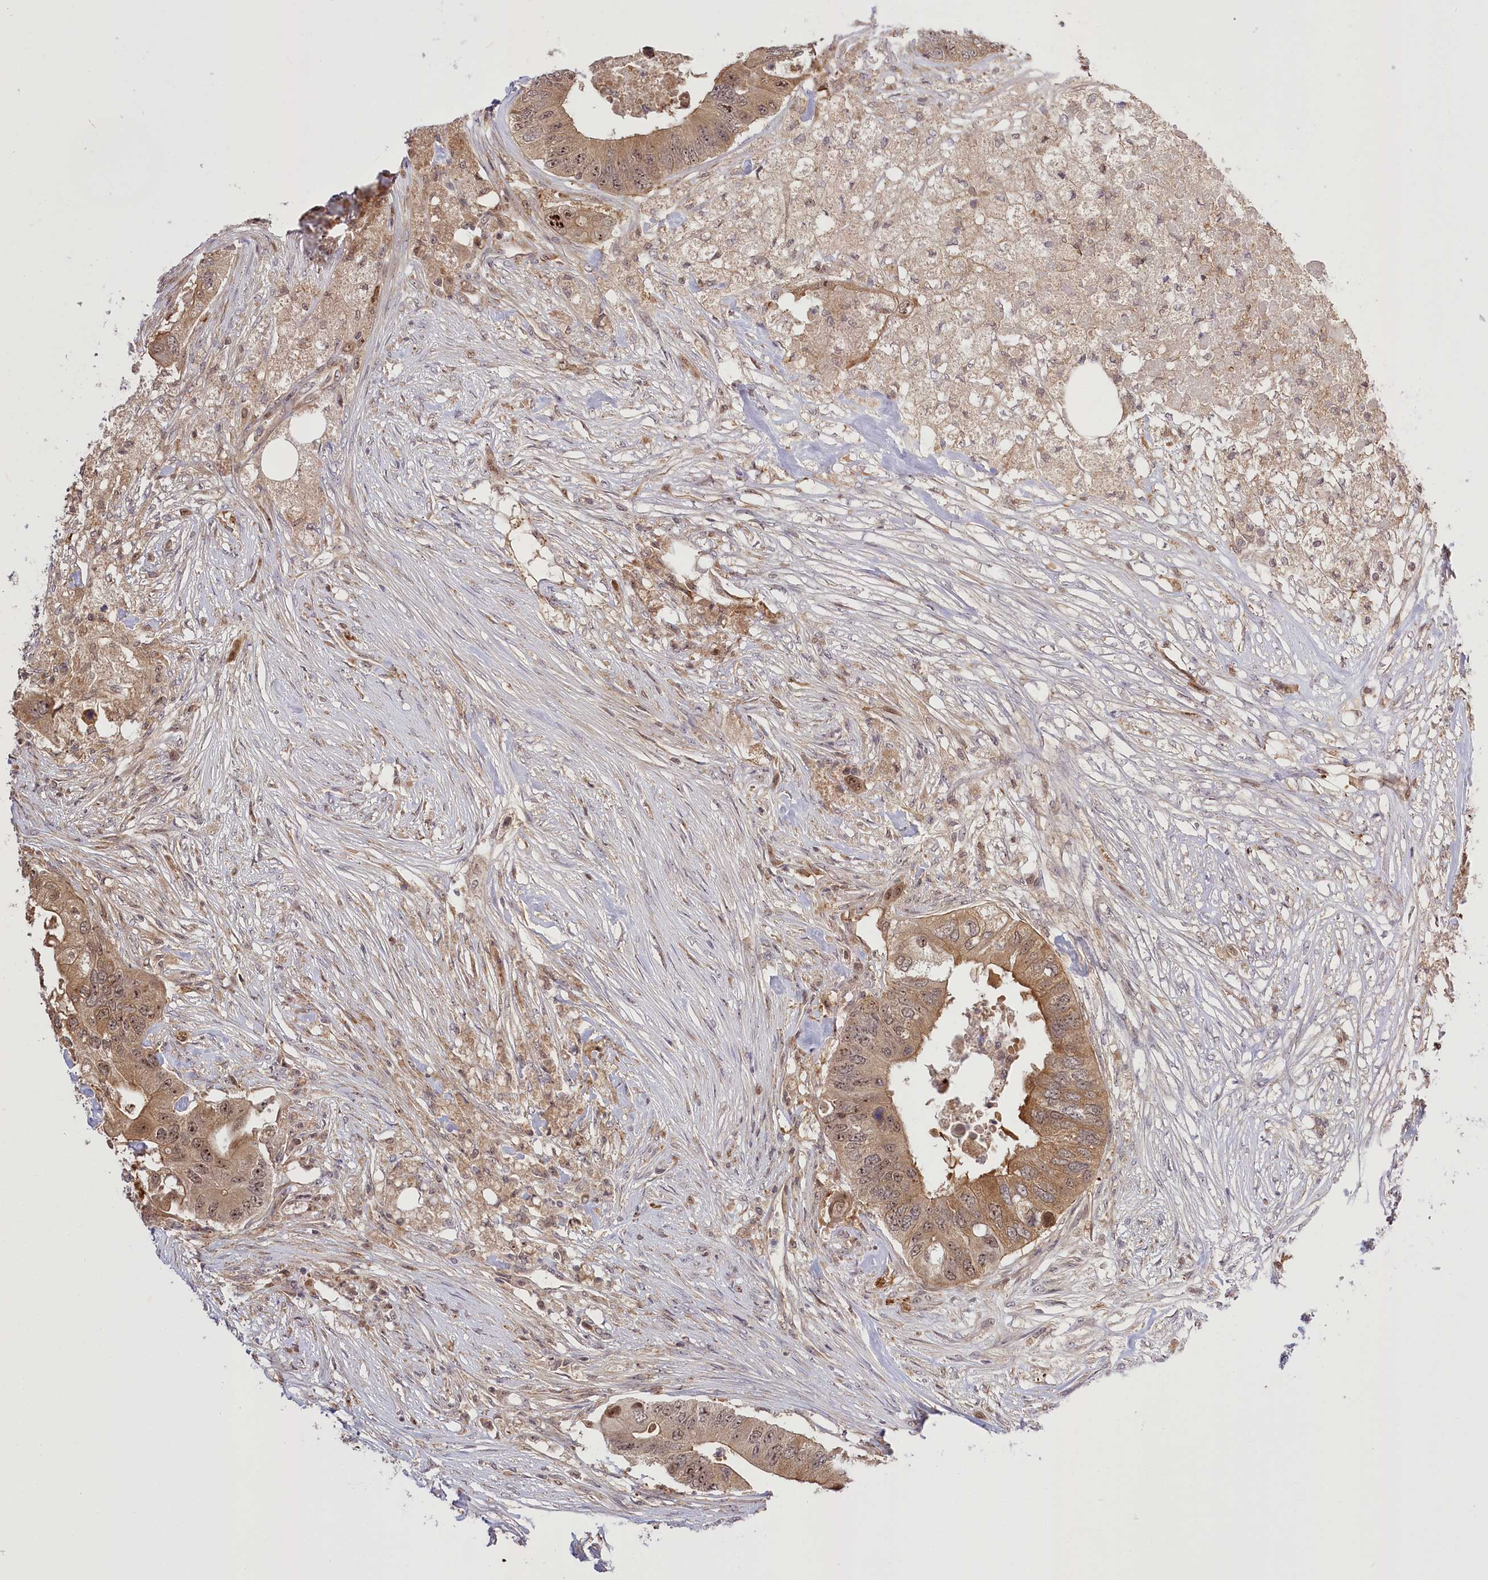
{"staining": {"intensity": "moderate", "quantity": ">75%", "location": "cytoplasmic/membranous,nuclear"}, "tissue": "colorectal cancer", "cell_type": "Tumor cells", "image_type": "cancer", "snomed": [{"axis": "morphology", "description": "Adenocarcinoma, NOS"}, {"axis": "topography", "description": "Colon"}], "caption": "Protein expression analysis of human adenocarcinoma (colorectal) reveals moderate cytoplasmic/membranous and nuclear positivity in about >75% of tumor cells. (DAB IHC, brown staining for protein, blue staining for nuclei).", "gene": "SERGEF", "patient": {"sex": "male", "age": 71}}